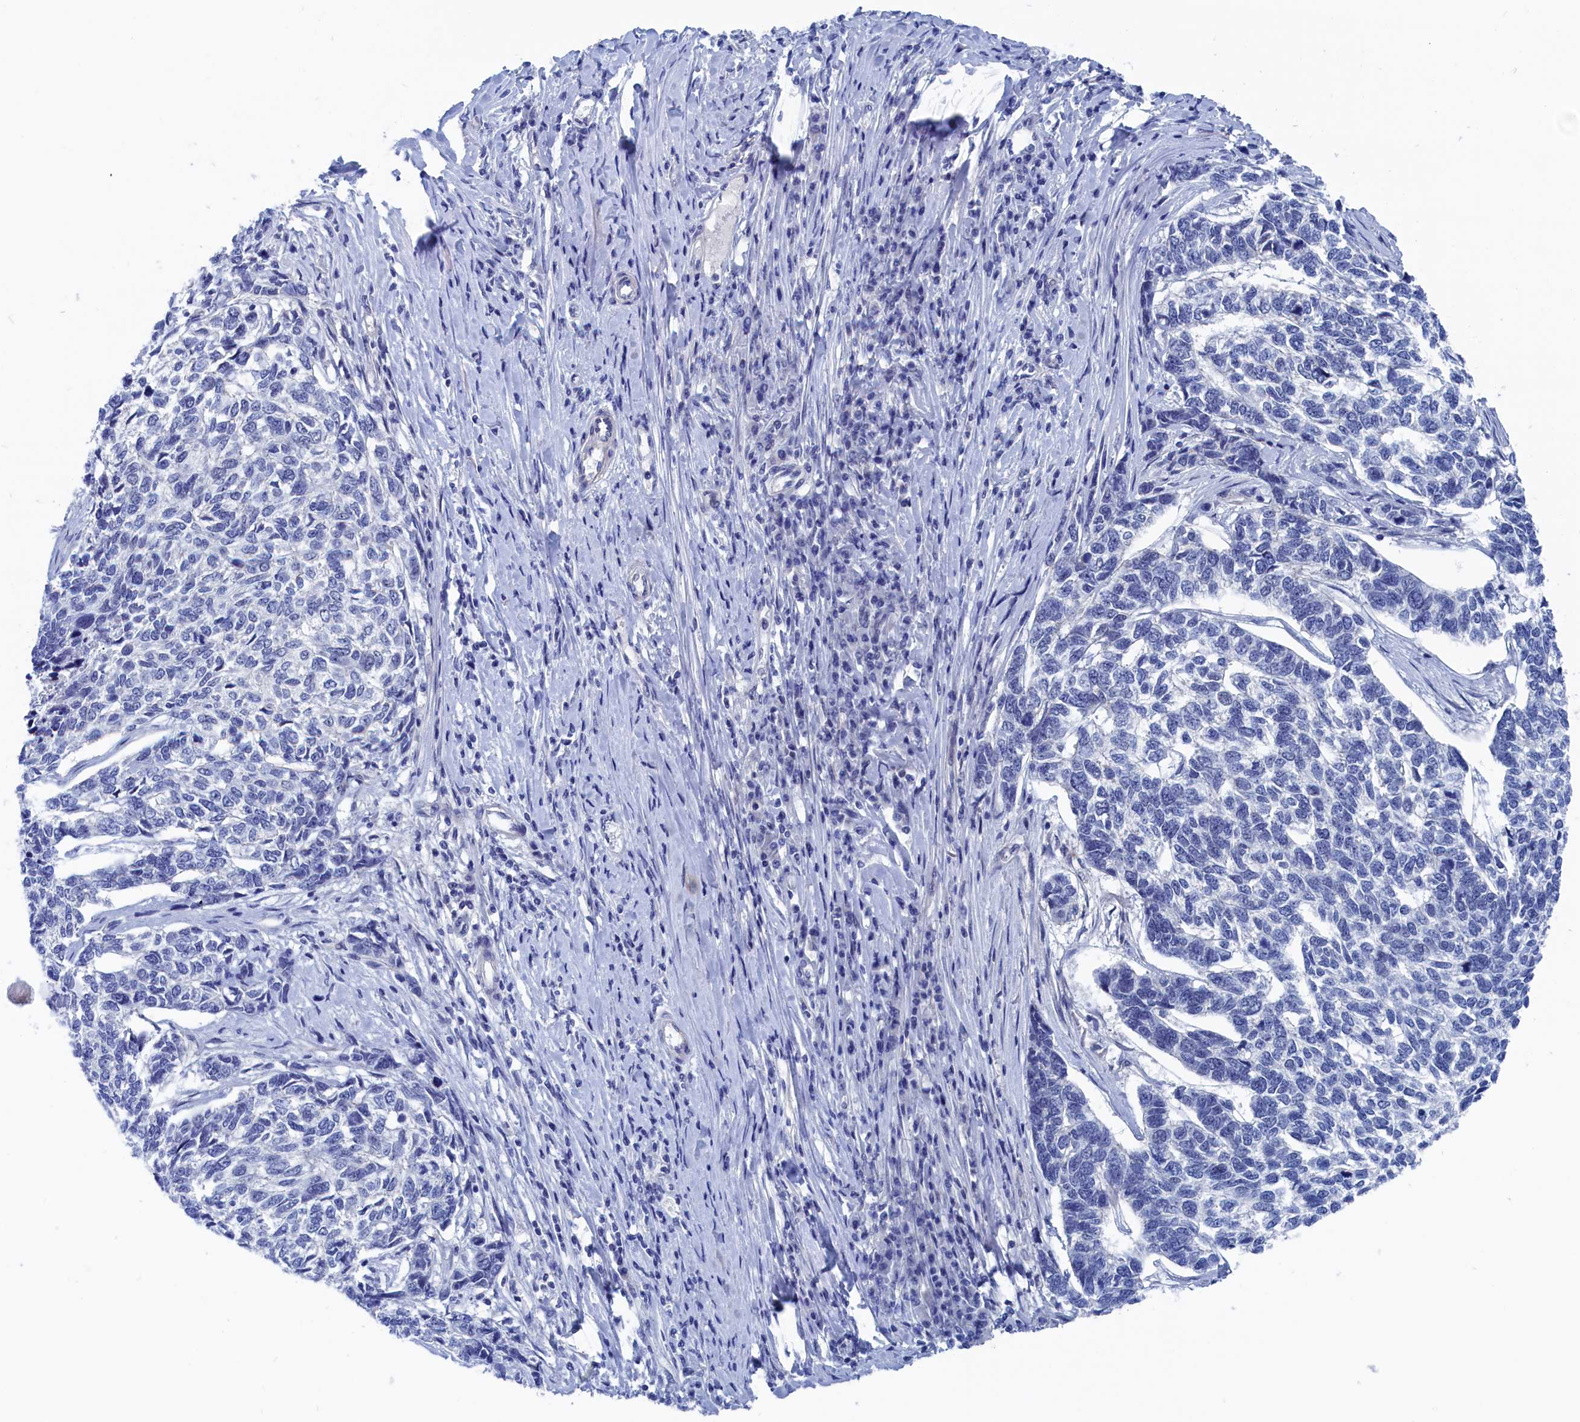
{"staining": {"intensity": "negative", "quantity": "none", "location": "none"}, "tissue": "skin cancer", "cell_type": "Tumor cells", "image_type": "cancer", "snomed": [{"axis": "morphology", "description": "Basal cell carcinoma"}, {"axis": "topography", "description": "Skin"}], "caption": "Immunohistochemical staining of human skin basal cell carcinoma displays no significant positivity in tumor cells.", "gene": "MARCHF3", "patient": {"sex": "female", "age": 65}}